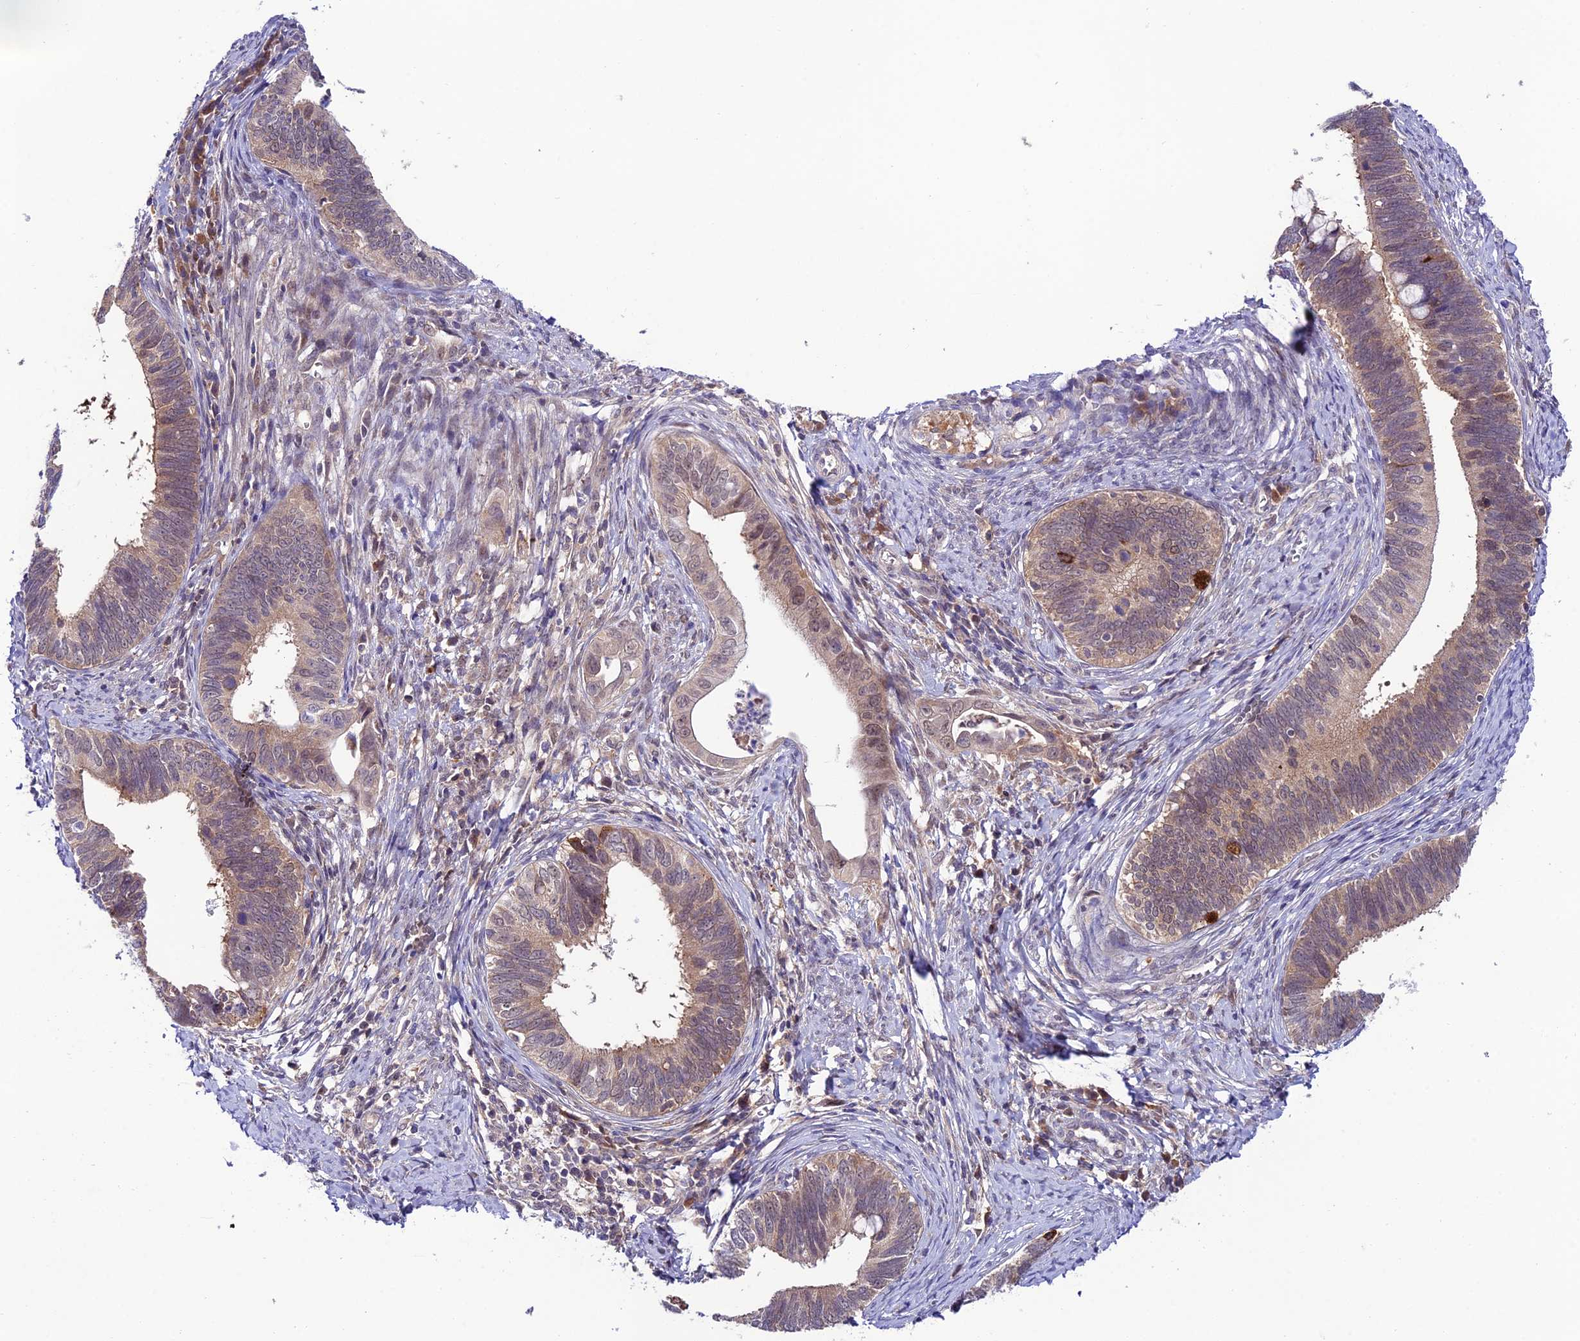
{"staining": {"intensity": "weak", "quantity": ">75%", "location": "cytoplasmic/membranous"}, "tissue": "cervical cancer", "cell_type": "Tumor cells", "image_type": "cancer", "snomed": [{"axis": "morphology", "description": "Adenocarcinoma, NOS"}, {"axis": "topography", "description": "Cervix"}], "caption": "Immunohistochemistry histopathology image of human cervical adenocarcinoma stained for a protein (brown), which shows low levels of weak cytoplasmic/membranous expression in about >75% of tumor cells.", "gene": "TRIM40", "patient": {"sex": "female", "age": 42}}